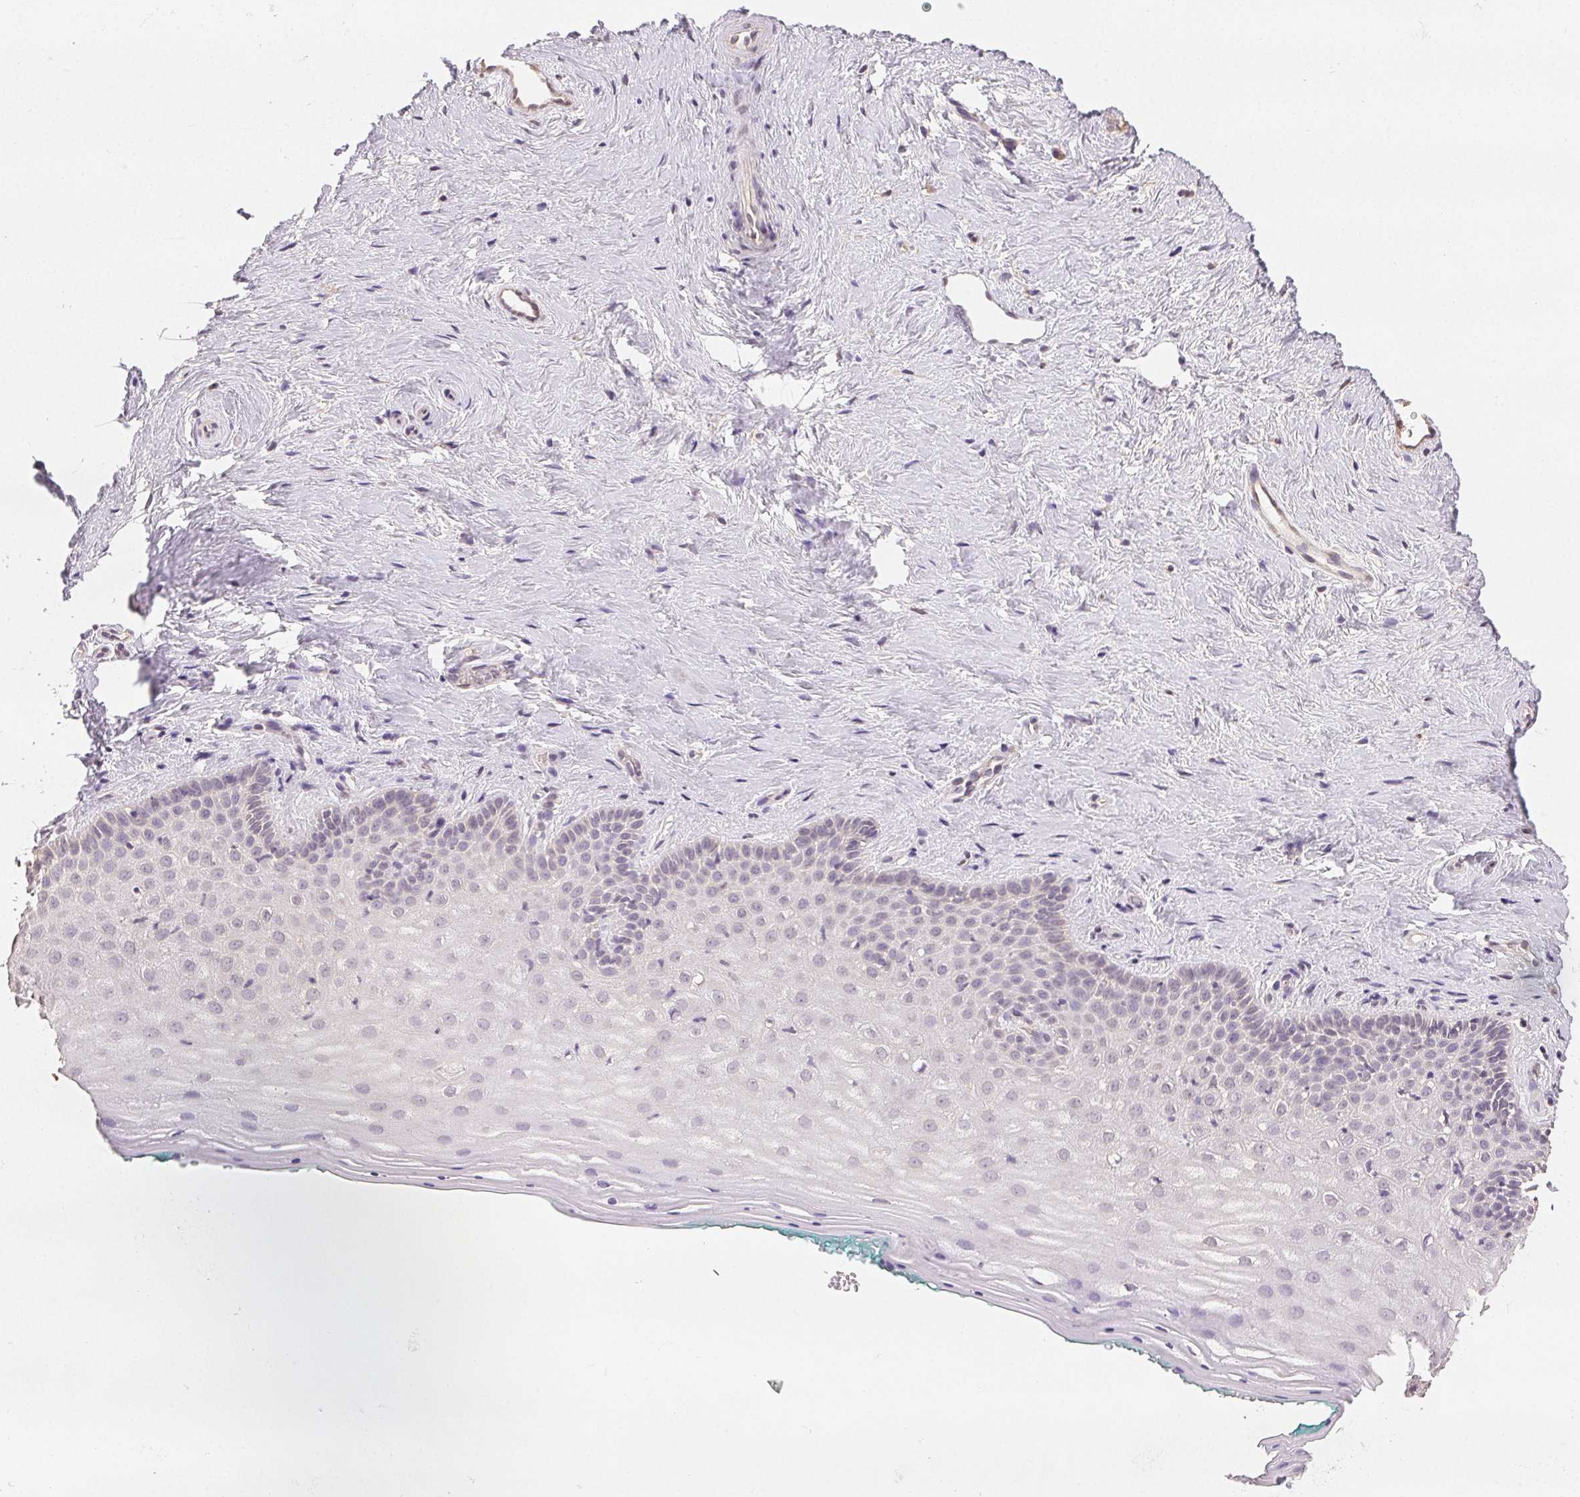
{"staining": {"intensity": "negative", "quantity": "none", "location": "none"}, "tissue": "vagina", "cell_type": "Squamous epithelial cells", "image_type": "normal", "snomed": [{"axis": "morphology", "description": "Normal tissue, NOS"}, {"axis": "topography", "description": "Vagina"}], "caption": "Histopathology image shows no significant protein staining in squamous epithelial cells of benign vagina.", "gene": "SEZ6L2", "patient": {"sex": "female", "age": 45}}